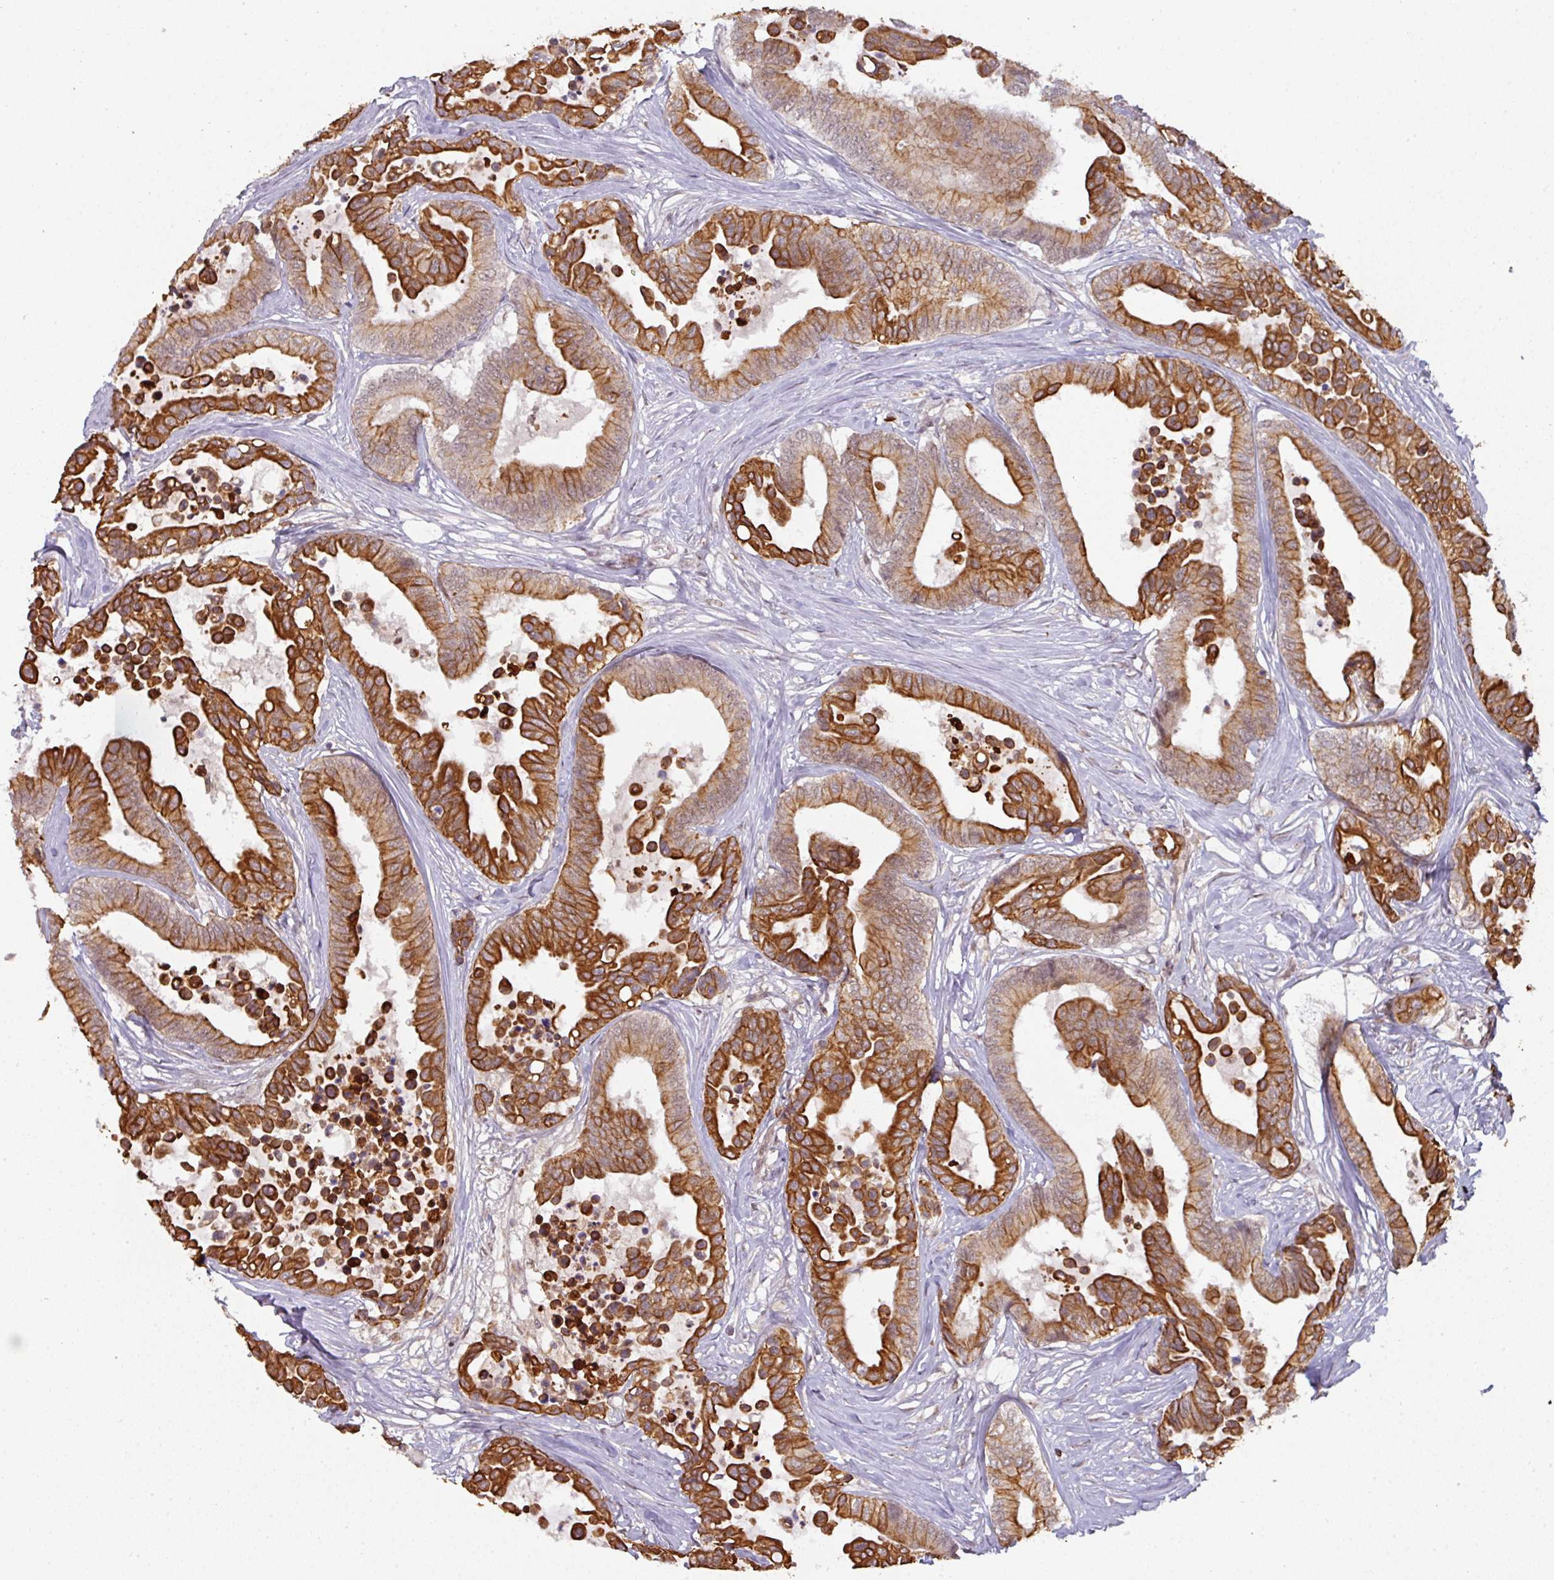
{"staining": {"intensity": "strong", "quantity": "25%-75%", "location": "cytoplasmic/membranous"}, "tissue": "colorectal cancer", "cell_type": "Tumor cells", "image_type": "cancer", "snomed": [{"axis": "morphology", "description": "Normal tissue, NOS"}, {"axis": "morphology", "description": "Adenocarcinoma, NOS"}, {"axis": "topography", "description": "Colon"}], "caption": "Brown immunohistochemical staining in human colorectal cancer (adenocarcinoma) exhibits strong cytoplasmic/membranous staining in about 25%-75% of tumor cells. Nuclei are stained in blue.", "gene": "GTF2H3", "patient": {"sex": "male", "age": 82}}